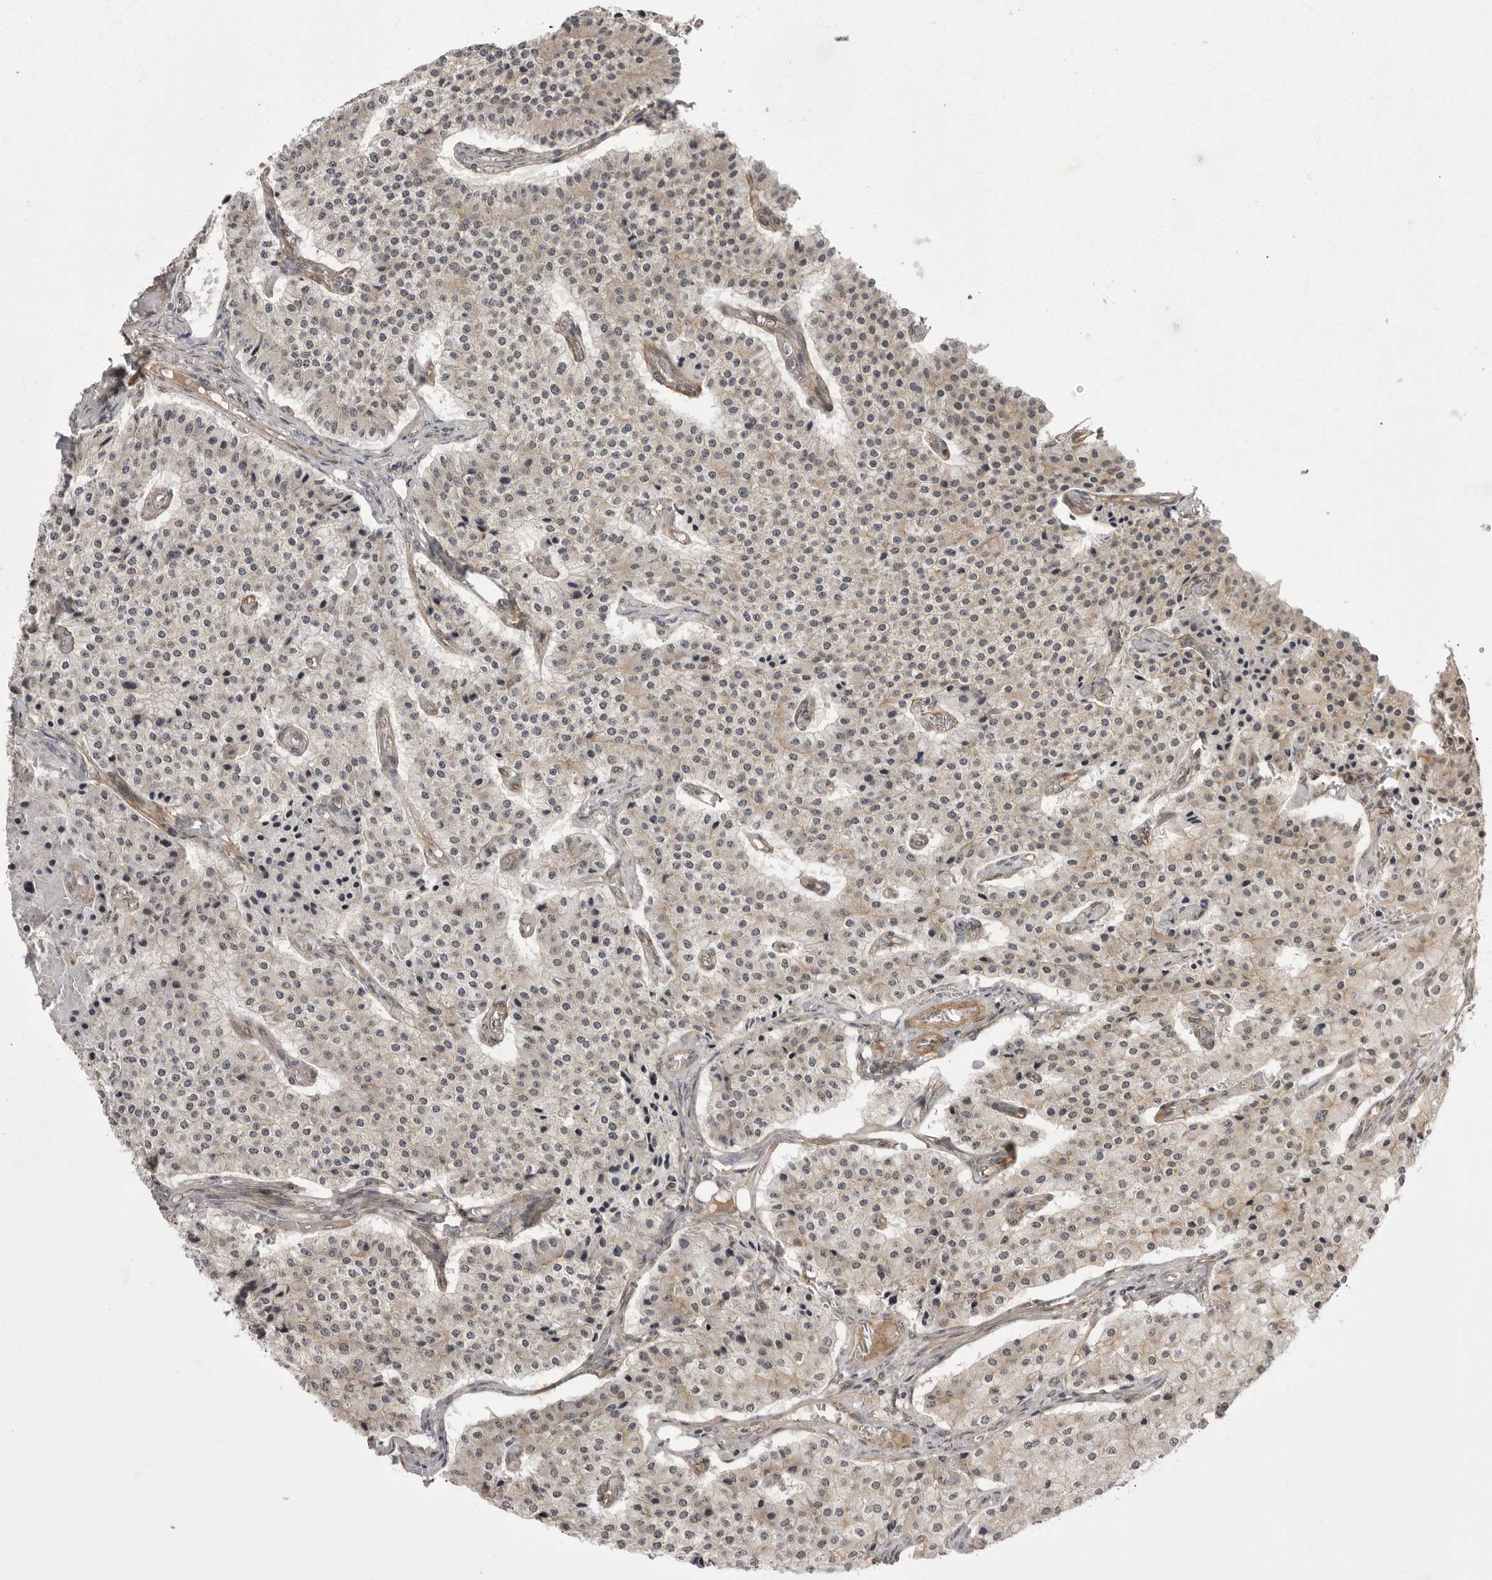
{"staining": {"intensity": "weak", "quantity": "<25%", "location": "nuclear"}, "tissue": "carcinoid", "cell_type": "Tumor cells", "image_type": "cancer", "snomed": [{"axis": "morphology", "description": "Carcinoid, malignant, NOS"}, {"axis": "topography", "description": "Colon"}], "caption": "Immunohistochemistry (IHC) micrograph of malignant carcinoid stained for a protein (brown), which reveals no positivity in tumor cells.", "gene": "SORBS1", "patient": {"sex": "female", "age": 52}}